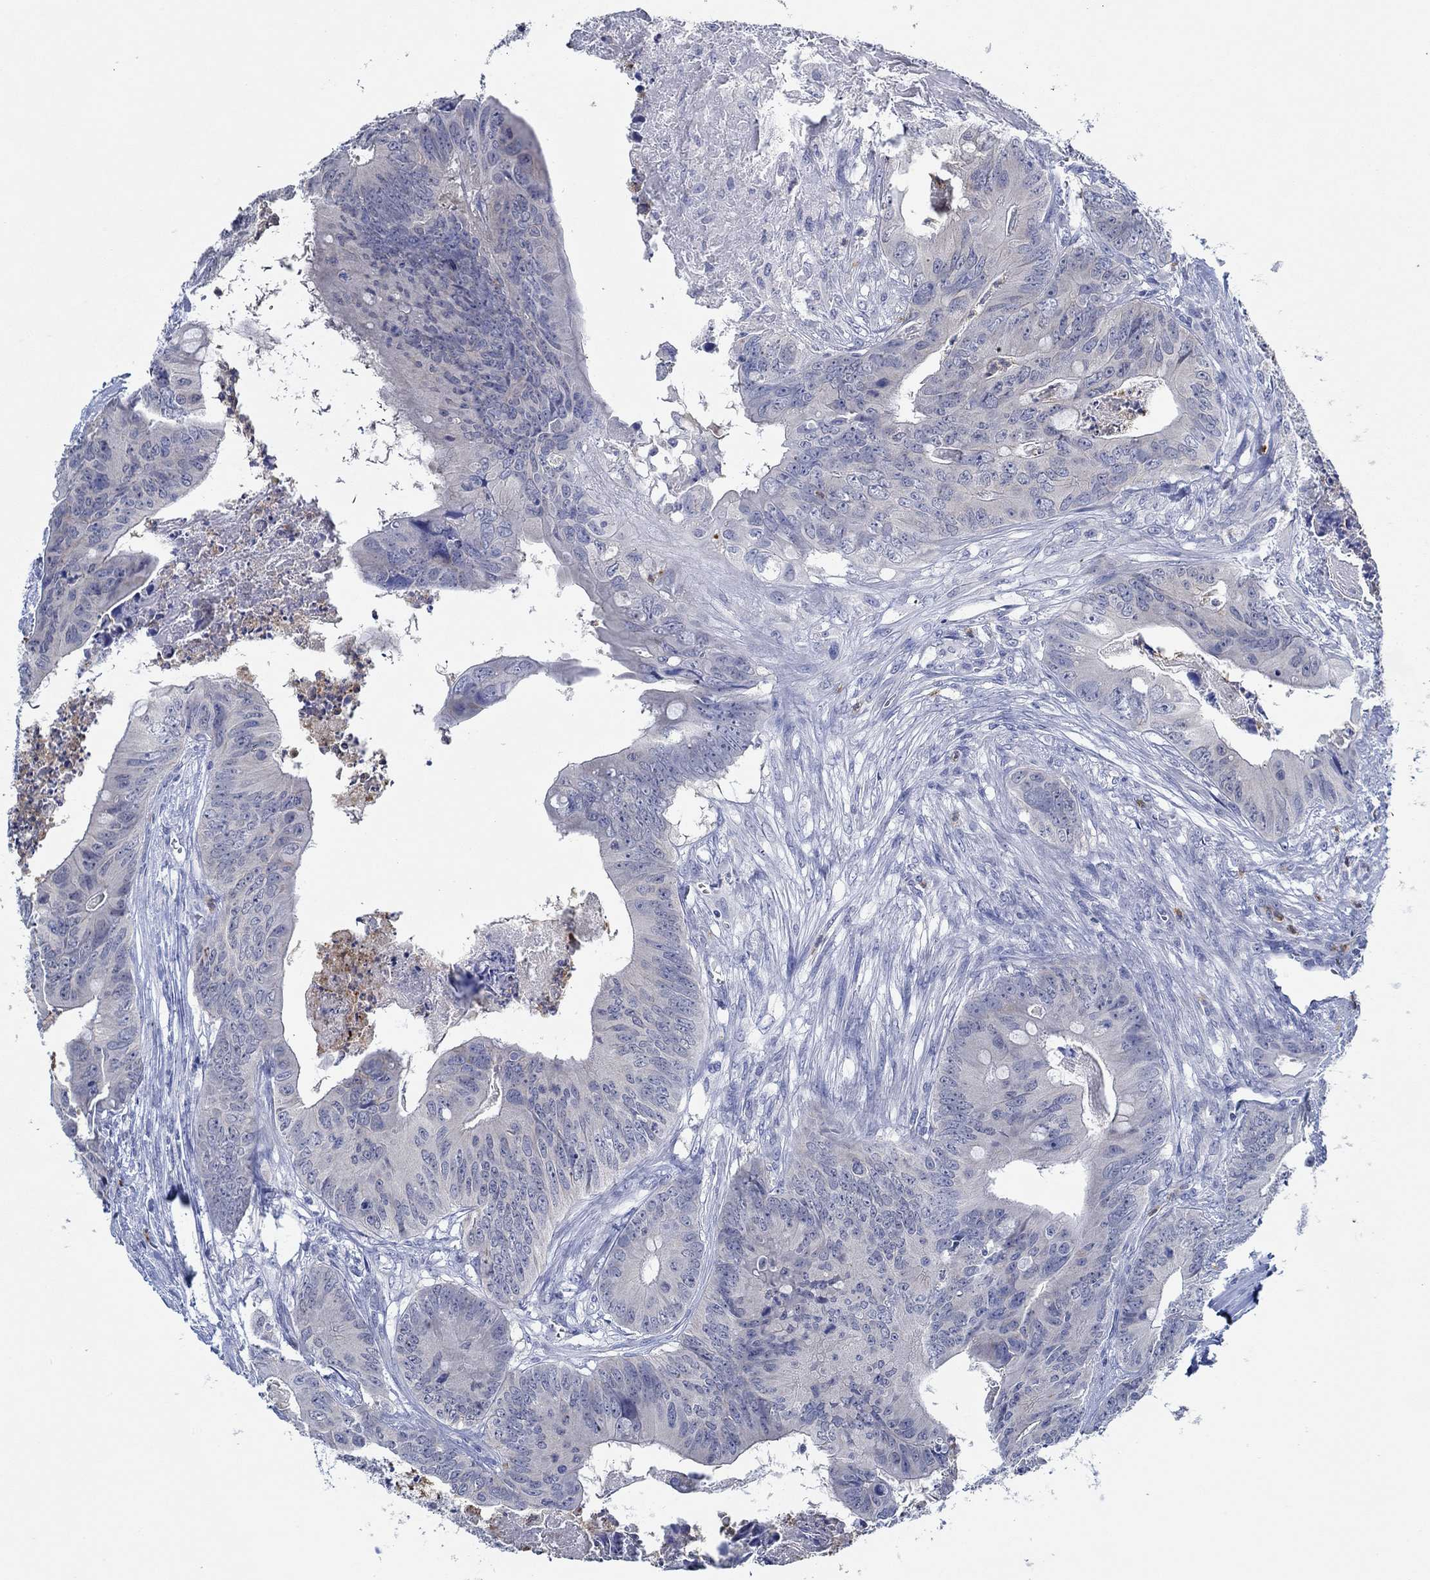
{"staining": {"intensity": "negative", "quantity": "none", "location": "none"}, "tissue": "colorectal cancer", "cell_type": "Tumor cells", "image_type": "cancer", "snomed": [{"axis": "morphology", "description": "Adenocarcinoma, NOS"}, {"axis": "topography", "description": "Colon"}], "caption": "Immunohistochemistry image of neoplastic tissue: human adenocarcinoma (colorectal) stained with DAB (3,3'-diaminobenzidine) demonstrates no significant protein positivity in tumor cells.", "gene": "ZNF671", "patient": {"sex": "male", "age": 84}}